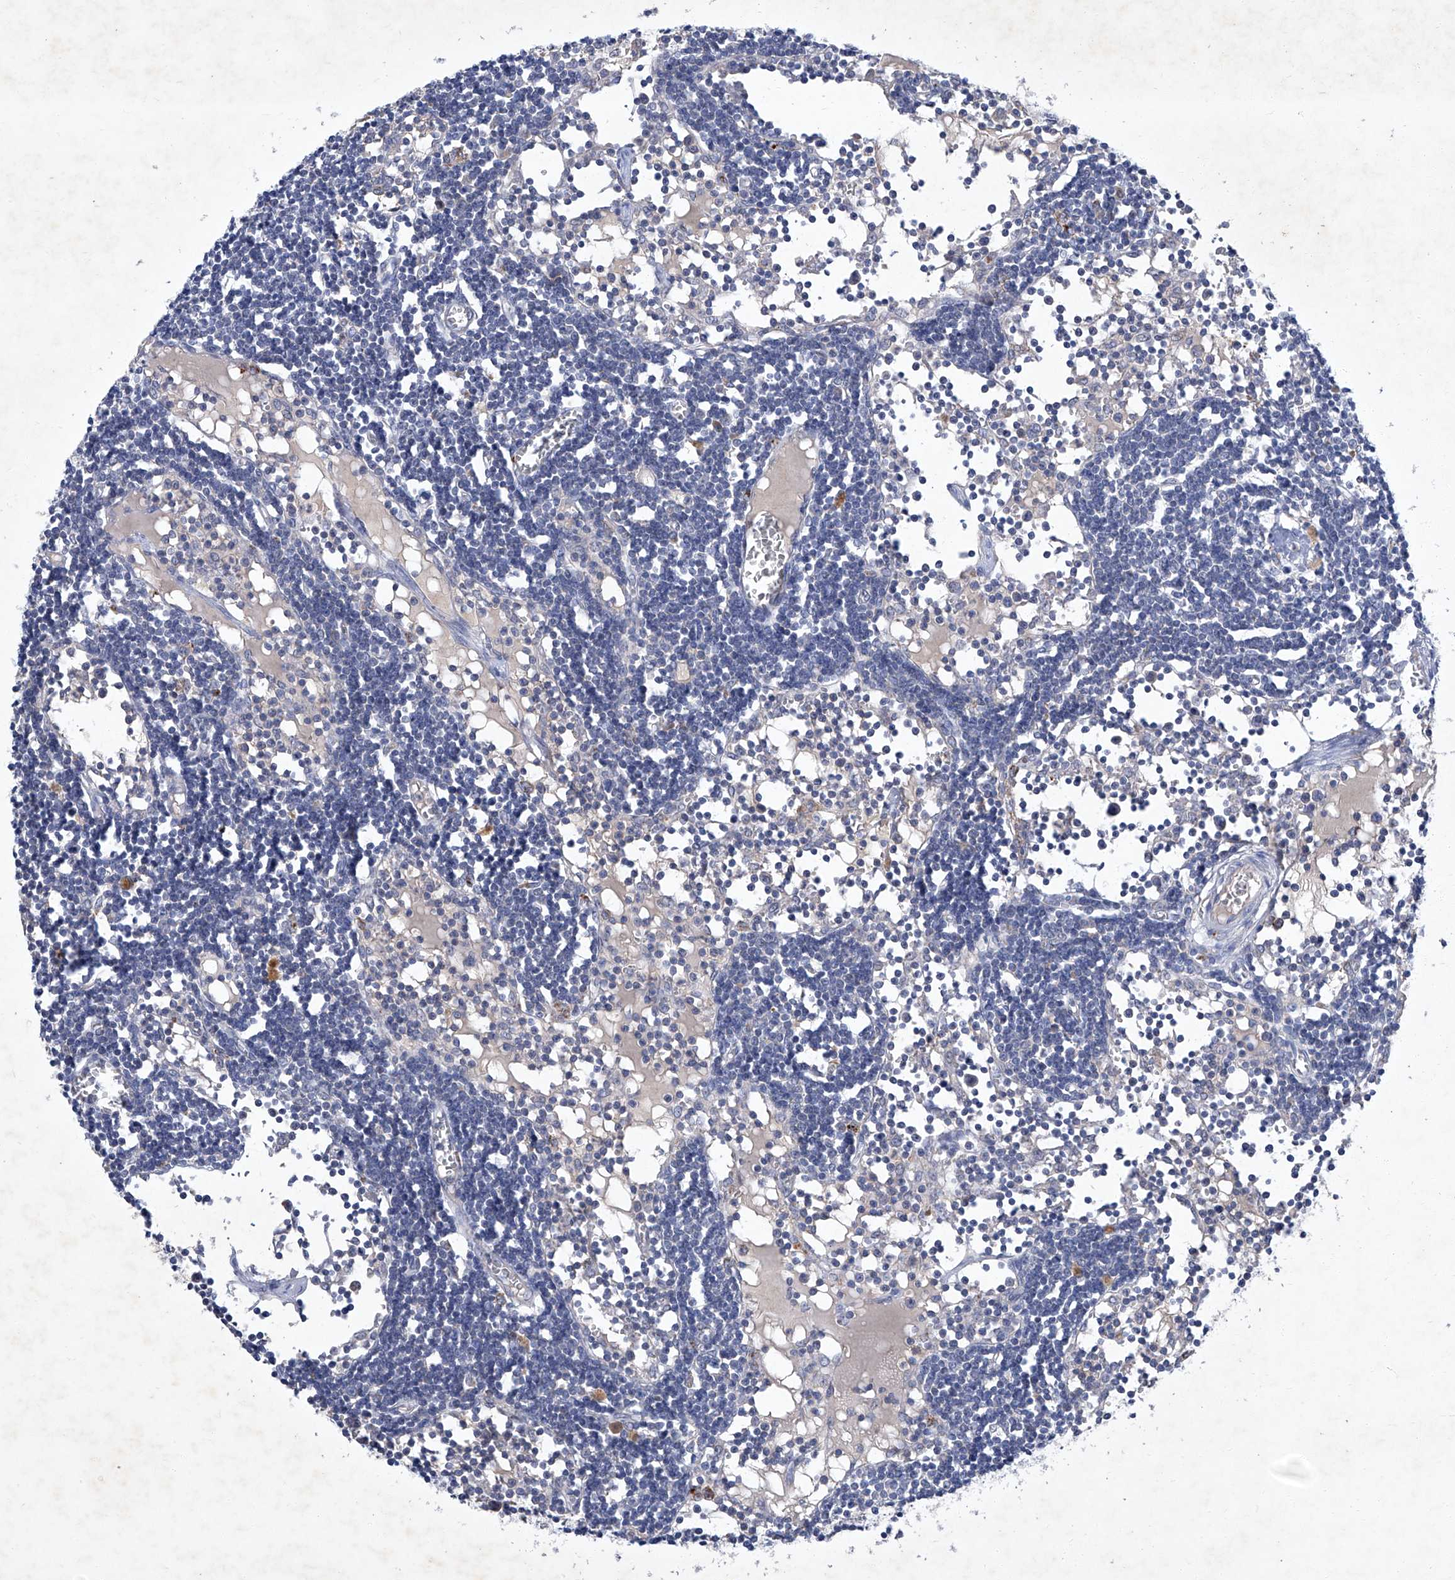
{"staining": {"intensity": "negative", "quantity": "none", "location": "none"}, "tissue": "lymph node", "cell_type": "Germinal center cells", "image_type": "normal", "snomed": [{"axis": "morphology", "description": "Normal tissue, NOS"}, {"axis": "topography", "description": "Lymph node"}], "caption": "The immunohistochemistry (IHC) photomicrograph has no significant positivity in germinal center cells of lymph node.", "gene": "SBK2", "patient": {"sex": "female", "age": 11}}